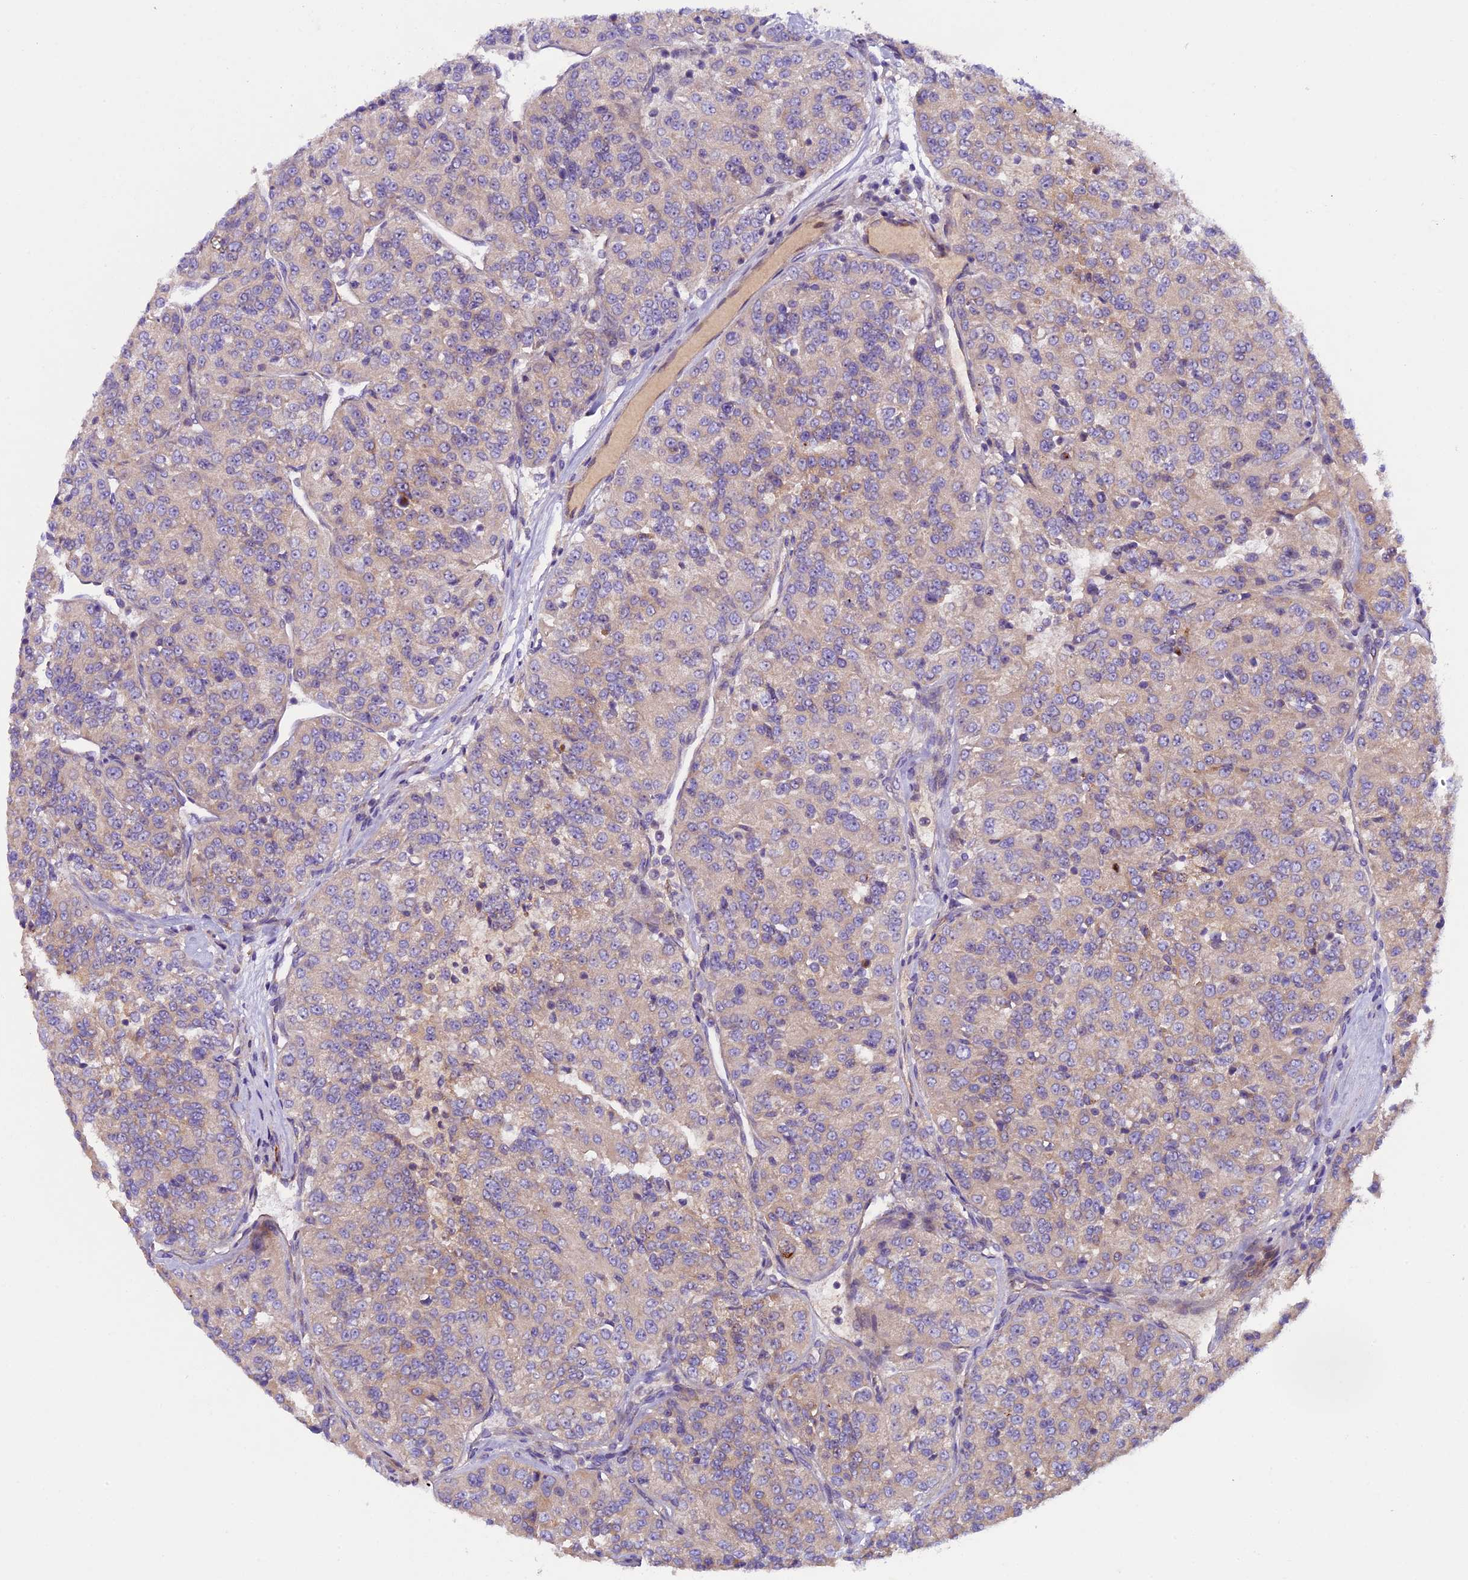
{"staining": {"intensity": "weak", "quantity": "25%-75%", "location": "cytoplasmic/membranous"}, "tissue": "renal cancer", "cell_type": "Tumor cells", "image_type": "cancer", "snomed": [{"axis": "morphology", "description": "Adenocarcinoma, NOS"}, {"axis": "topography", "description": "Kidney"}], "caption": "Immunohistochemistry photomicrograph of neoplastic tissue: renal cancer stained using immunohistochemistry (IHC) exhibits low levels of weak protein expression localized specifically in the cytoplasmic/membranous of tumor cells, appearing as a cytoplasmic/membranous brown color.", "gene": "FRY", "patient": {"sex": "female", "age": 63}}